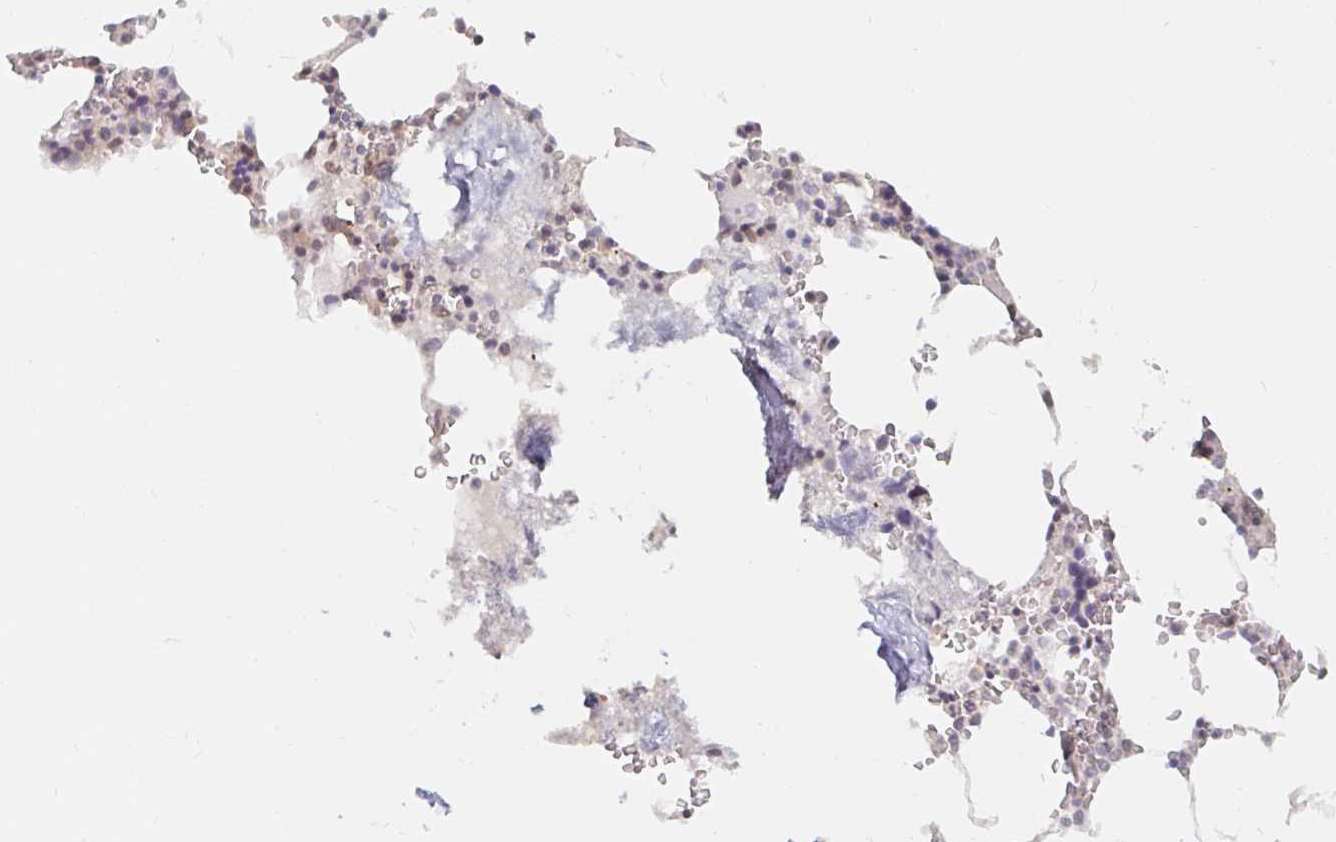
{"staining": {"intensity": "weak", "quantity": "<25%", "location": "nuclear"}, "tissue": "bone marrow", "cell_type": "Hematopoietic cells", "image_type": "normal", "snomed": [{"axis": "morphology", "description": "Normal tissue, NOS"}, {"axis": "topography", "description": "Bone marrow"}], "caption": "Immunohistochemistry (IHC) photomicrograph of unremarkable human bone marrow stained for a protein (brown), which shows no staining in hematopoietic cells.", "gene": "CHD2", "patient": {"sex": "male", "age": 64}}